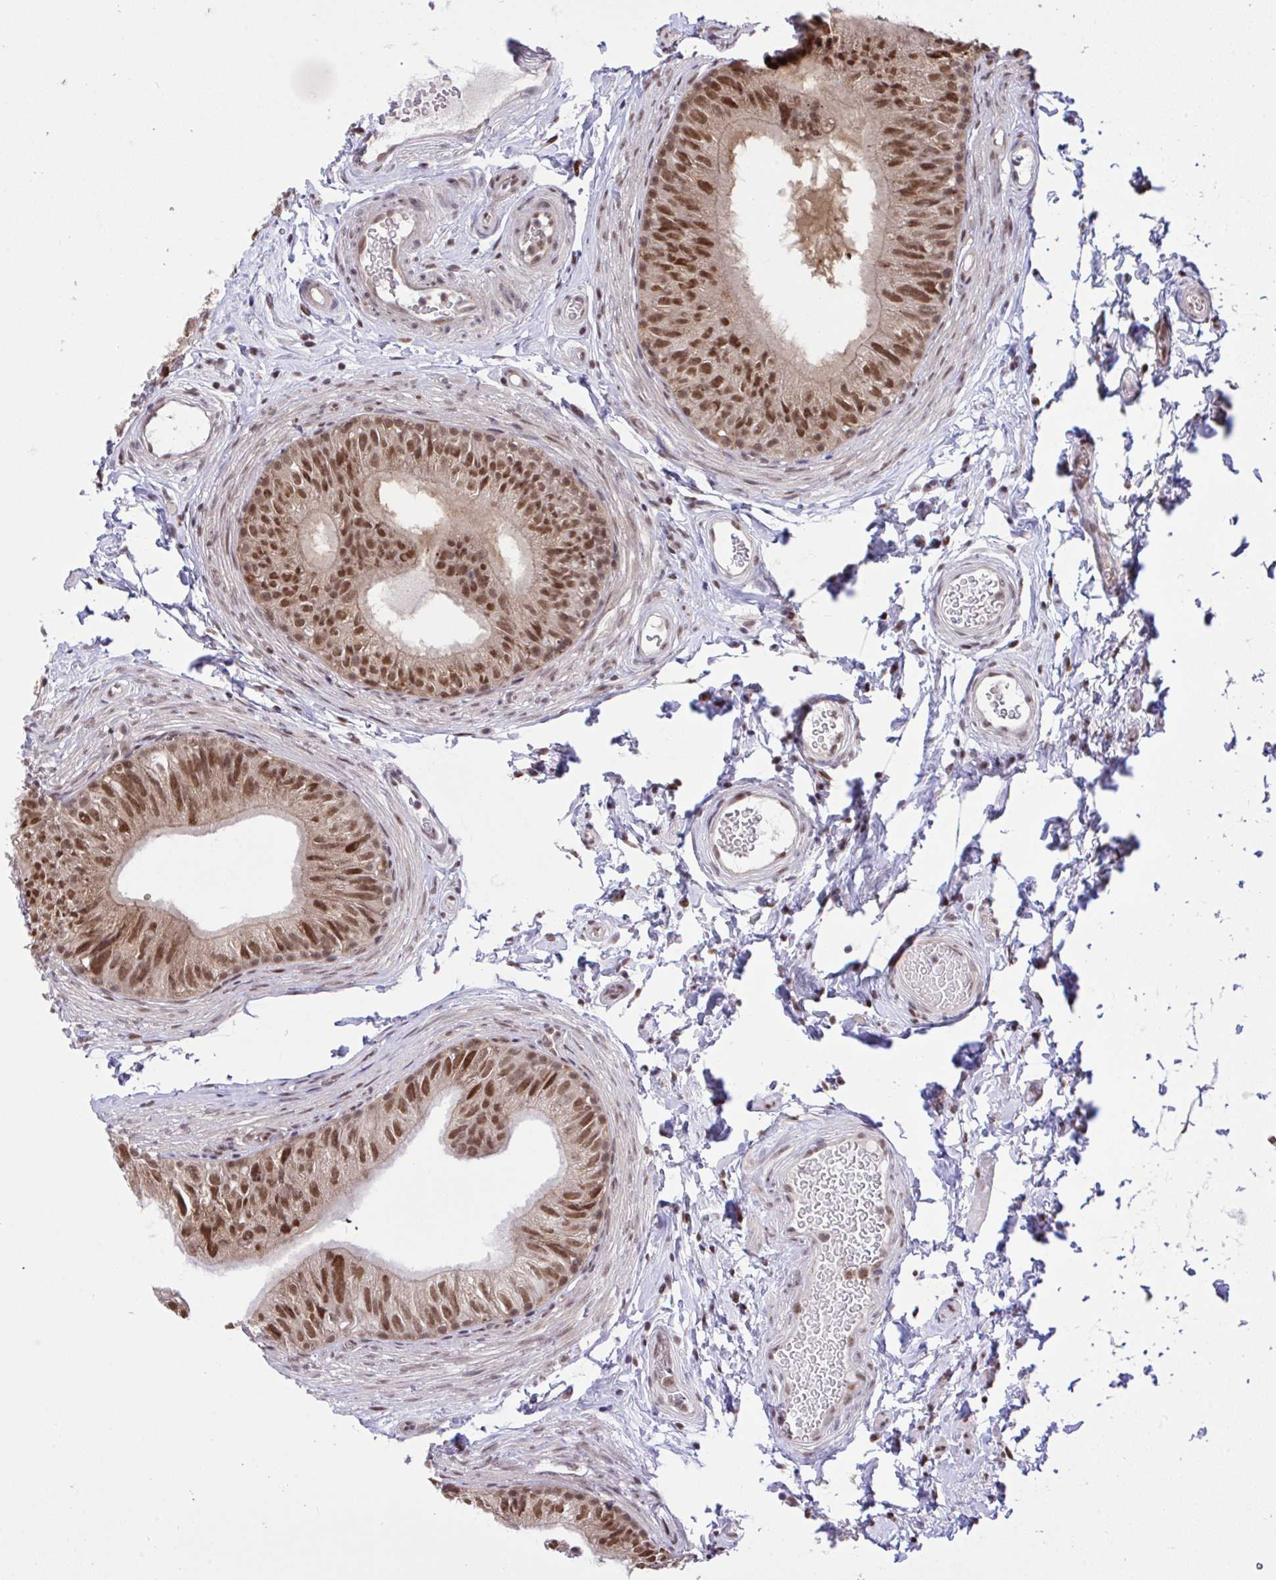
{"staining": {"intensity": "moderate", "quantity": ">75%", "location": "cytoplasmic/membranous,nuclear"}, "tissue": "epididymis", "cell_type": "Glandular cells", "image_type": "normal", "snomed": [{"axis": "morphology", "description": "Normal tissue, NOS"}, {"axis": "topography", "description": "Epididymis, spermatic cord, NOS"}, {"axis": "topography", "description": "Epididymis"}, {"axis": "topography", "description": "Peripheral nerve tissue"}], "caption": "DAB immunohistochemical staining of benign epididymis demonstrates moderate cytoplasmic/membranous,nuclear protein staining in approximately >75% of glandular cells.", "gene": "GLIS3", "patient": {"sex": "male", "age": 29}}